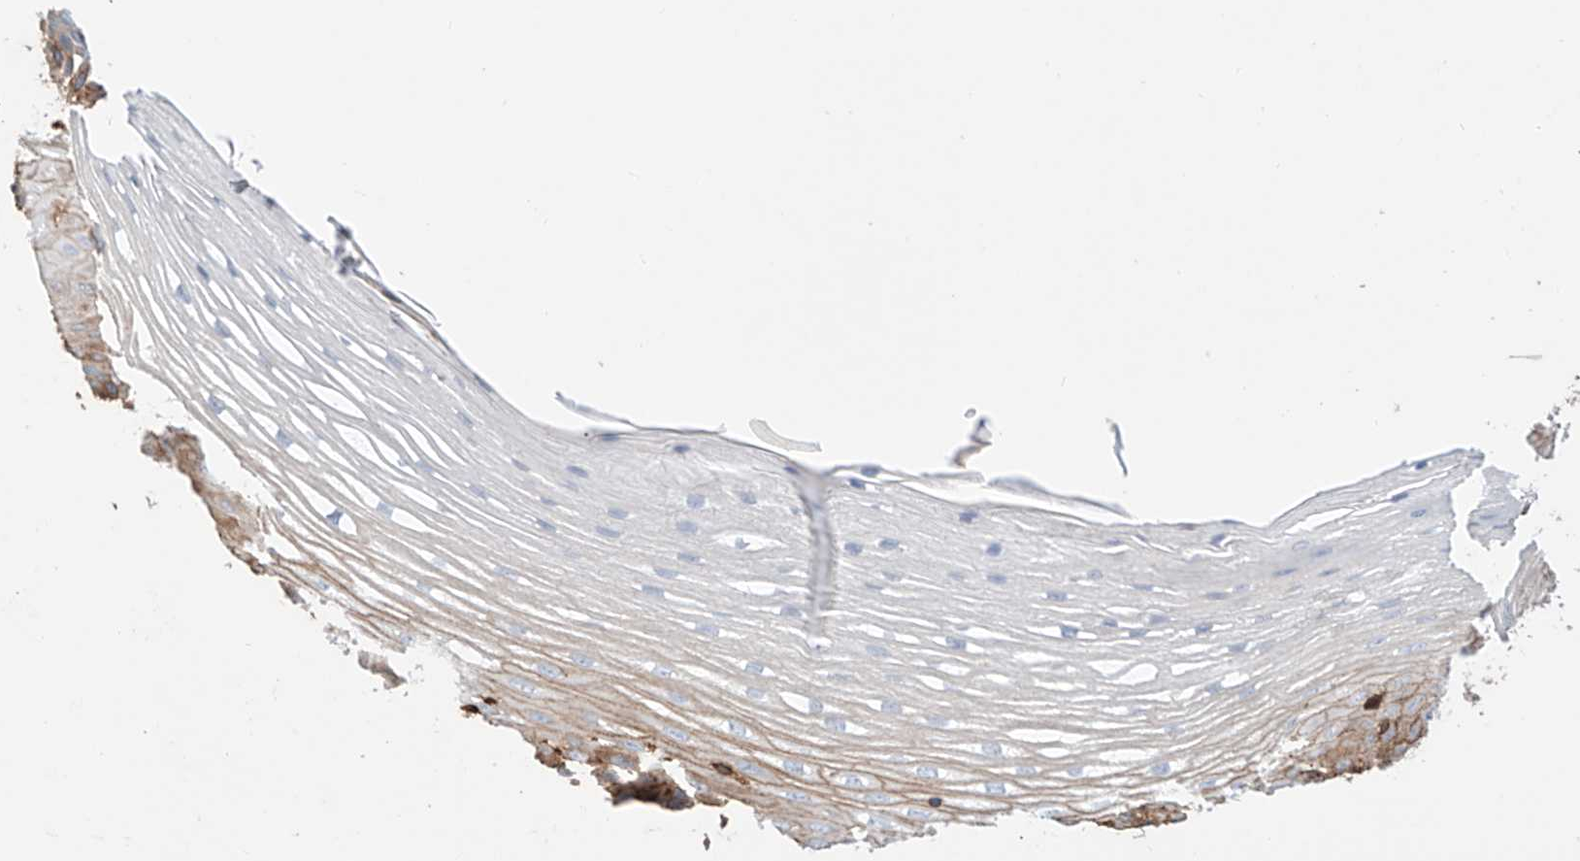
{"staining": {"intensity": "weak", "quantity": "25%-75%", "location": "cytoplasmic/membranous"}, "tissue": "esophagus", "cell_type": "Squamous epithelial cells", "image_type": "normal", "snomed": [{"axis": "morphology", "description": "Normal tissue, NOS"}, {"axis": "topography", "description": "Esophagus"}], "caption": "Immunohistochemistry staining of unremarkable esophagus, which reveals low levels of weak cytoplasmic/membranous positivity in about 25%-75% of squamous epithelial cells indicating weak cytoplasmic/membranous protein staining. The staining was performed using DAB (3,3'-diaminobenzidine) (brown) for protein detection and nuclei were counterstained in hematoxylin (blue).", "gene": "PGGT1B", "patient": {"sex": "male", "age": 62}}